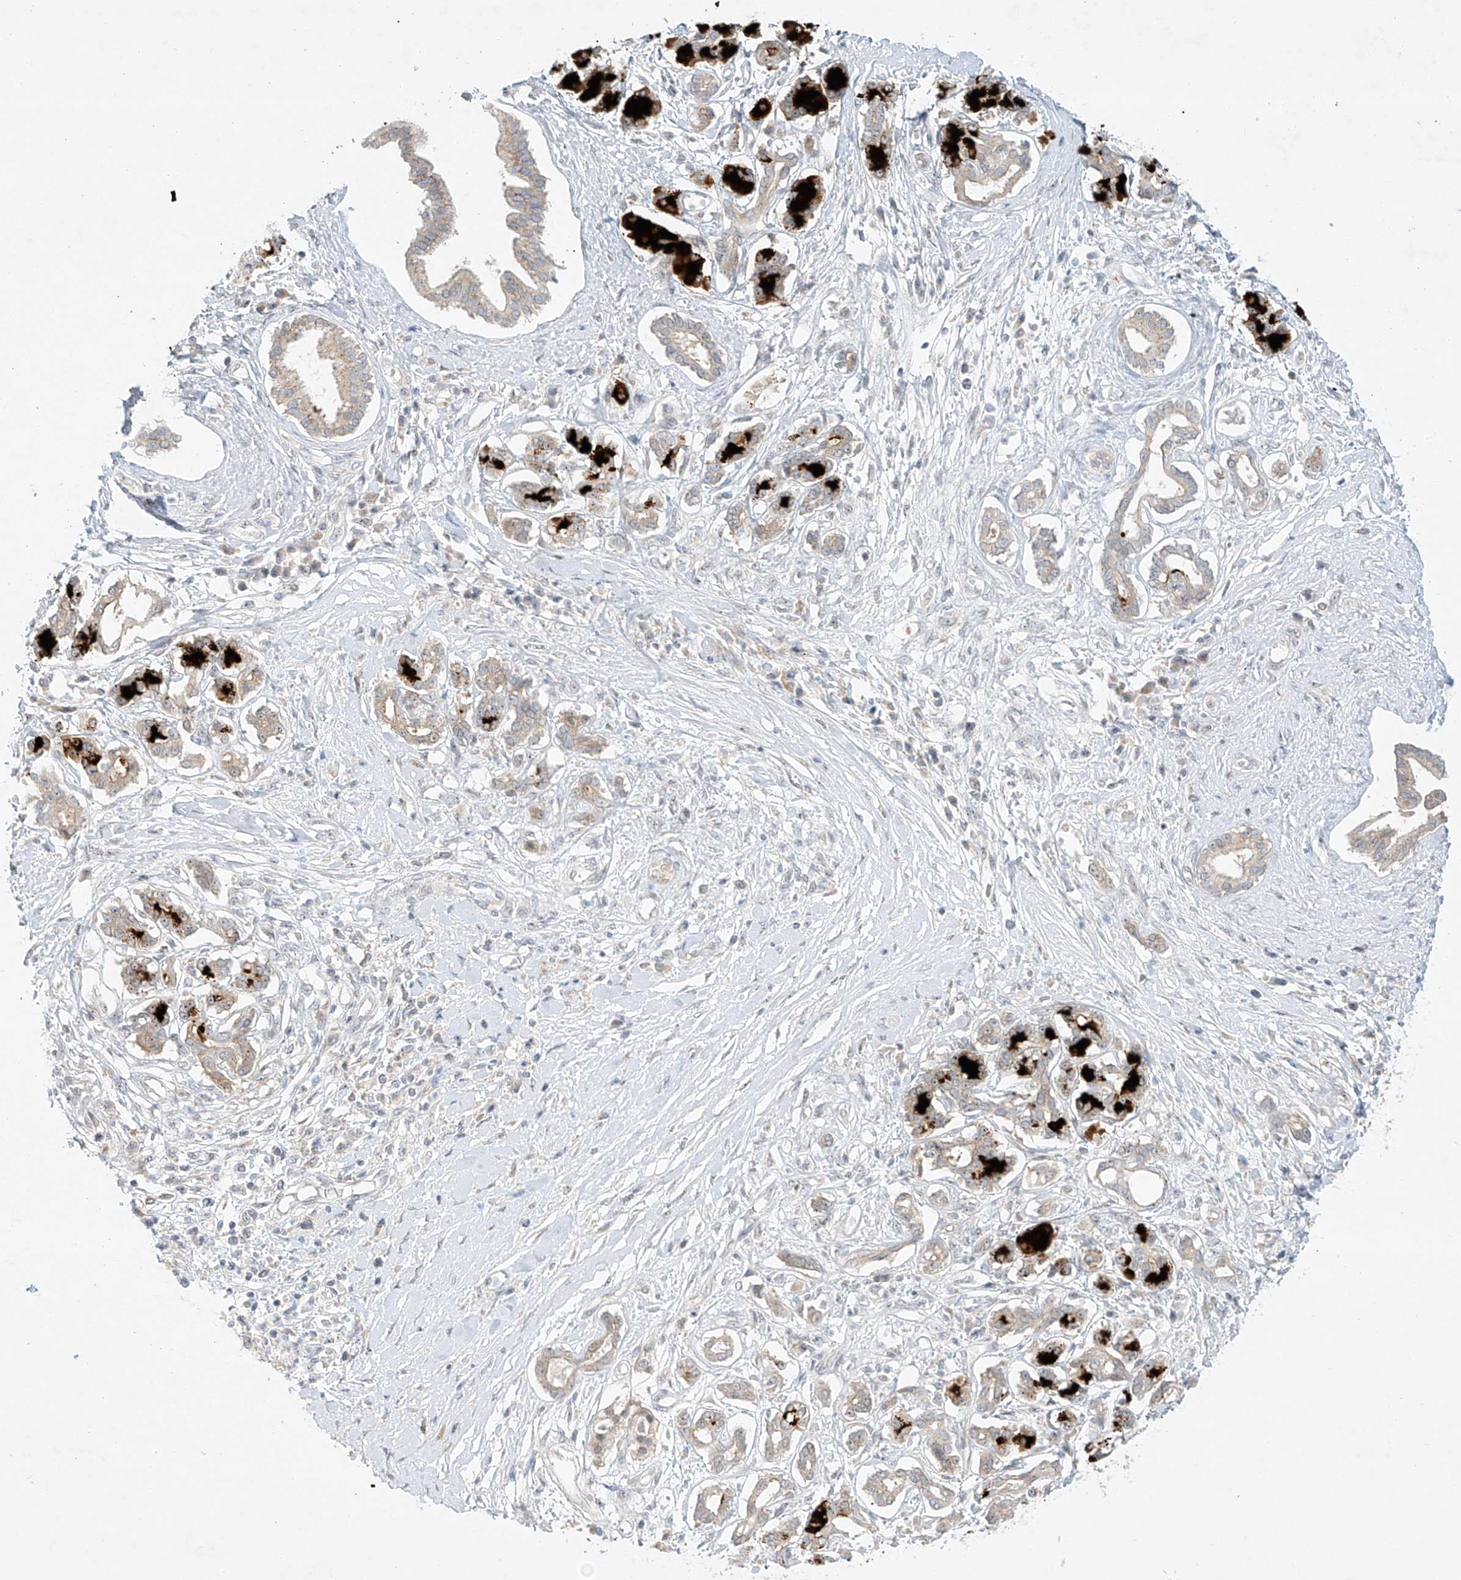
{"staining": {"intensity": "moderate", "quantity": "<25%", "location": "cytoplasmic/membranous,nuclear"}, "tissue": "pancreatic cancer", "cell_type": "Tumor cells", "image_type": "cancer", "snomed": [{"axis": "morphology", "description": "Inflammation, NOS"}, {"axis": "morphology", "description": "Adenocarcinoma, NOS"}, {"axis": "topography", "description": "Pancreas"}], "caption": "Immunohistochemistry (IHC) staining of adenocarcinoma (pancreatic), which reveals low levels of moderate cytoplasmic/membranous and nuclear expression in approximately <25% of tumor cells indicating moderate cytoplasmic/membranous and nuclear protein staining. The staining was performed using DAB (3,3'-diaminobenzidine) (brown) for protein detection and nuclei were counterstained in hematoxylin (blue).", "gene": "PAK6", "patient": {"sex": "female", "age": 56}}